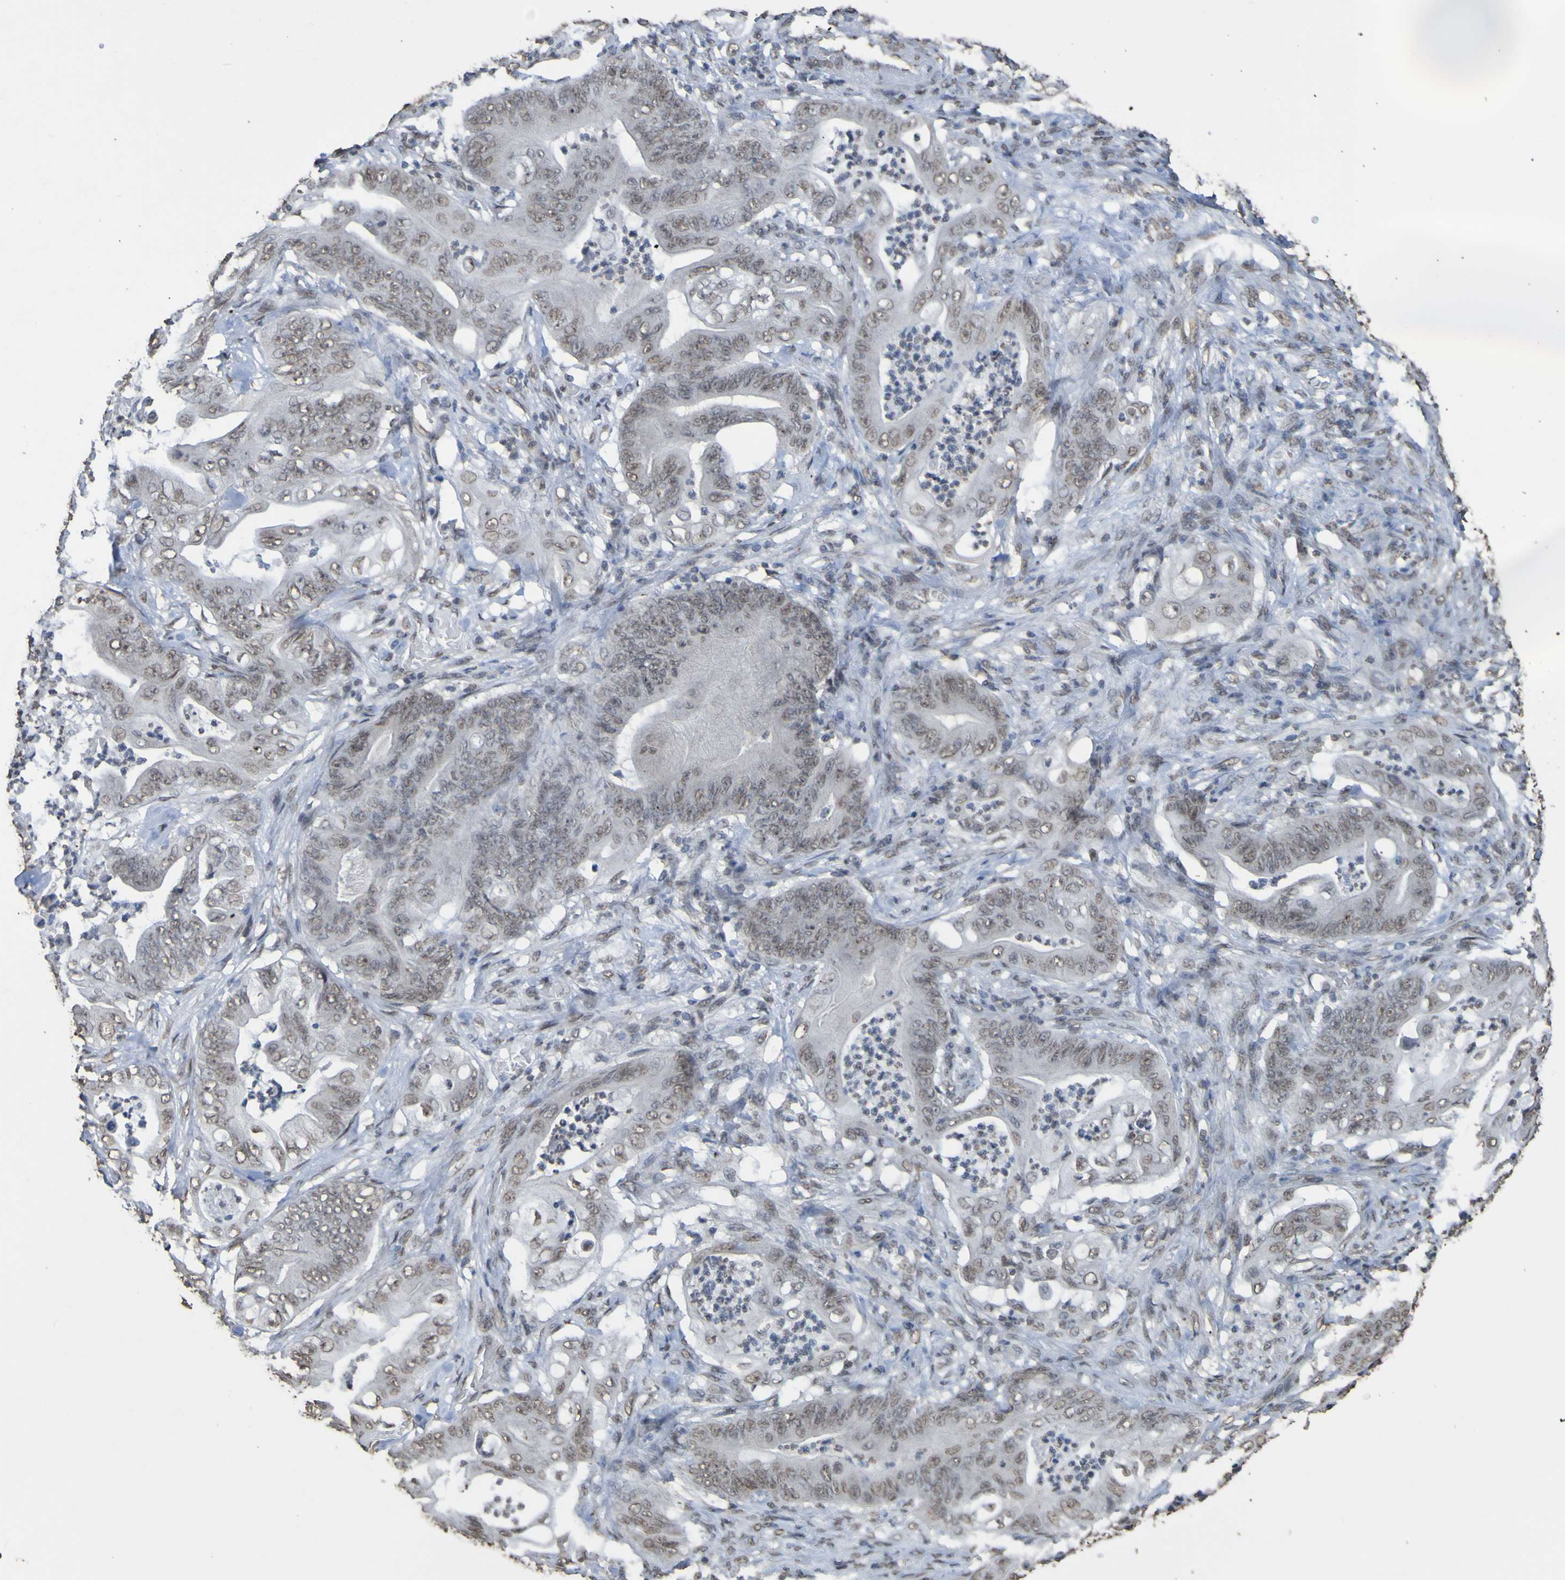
{"staining": {"intensity": "weak", "quantity": "25%-75%", "location": "nuclear"}, "tissue": "stomach cancer", "cell_type": "Tumor cells", "image_type": "cancer", "snomed": [{"axis": "morphology", "description": "Adenocarcinoma, NOS"}, {"axis": "topography", "description": "Stomach"}], "caption": "The photomicrograph shows staining of stomach cancer (adenocarcinoma), revealing weak nuclear protein expression (brown color) within tumor cells. (Brightfield microscopy of DAB IHC at high magnification).", "gene": "ALKBH2", "patient": {"sex": "female", "age": 73}}